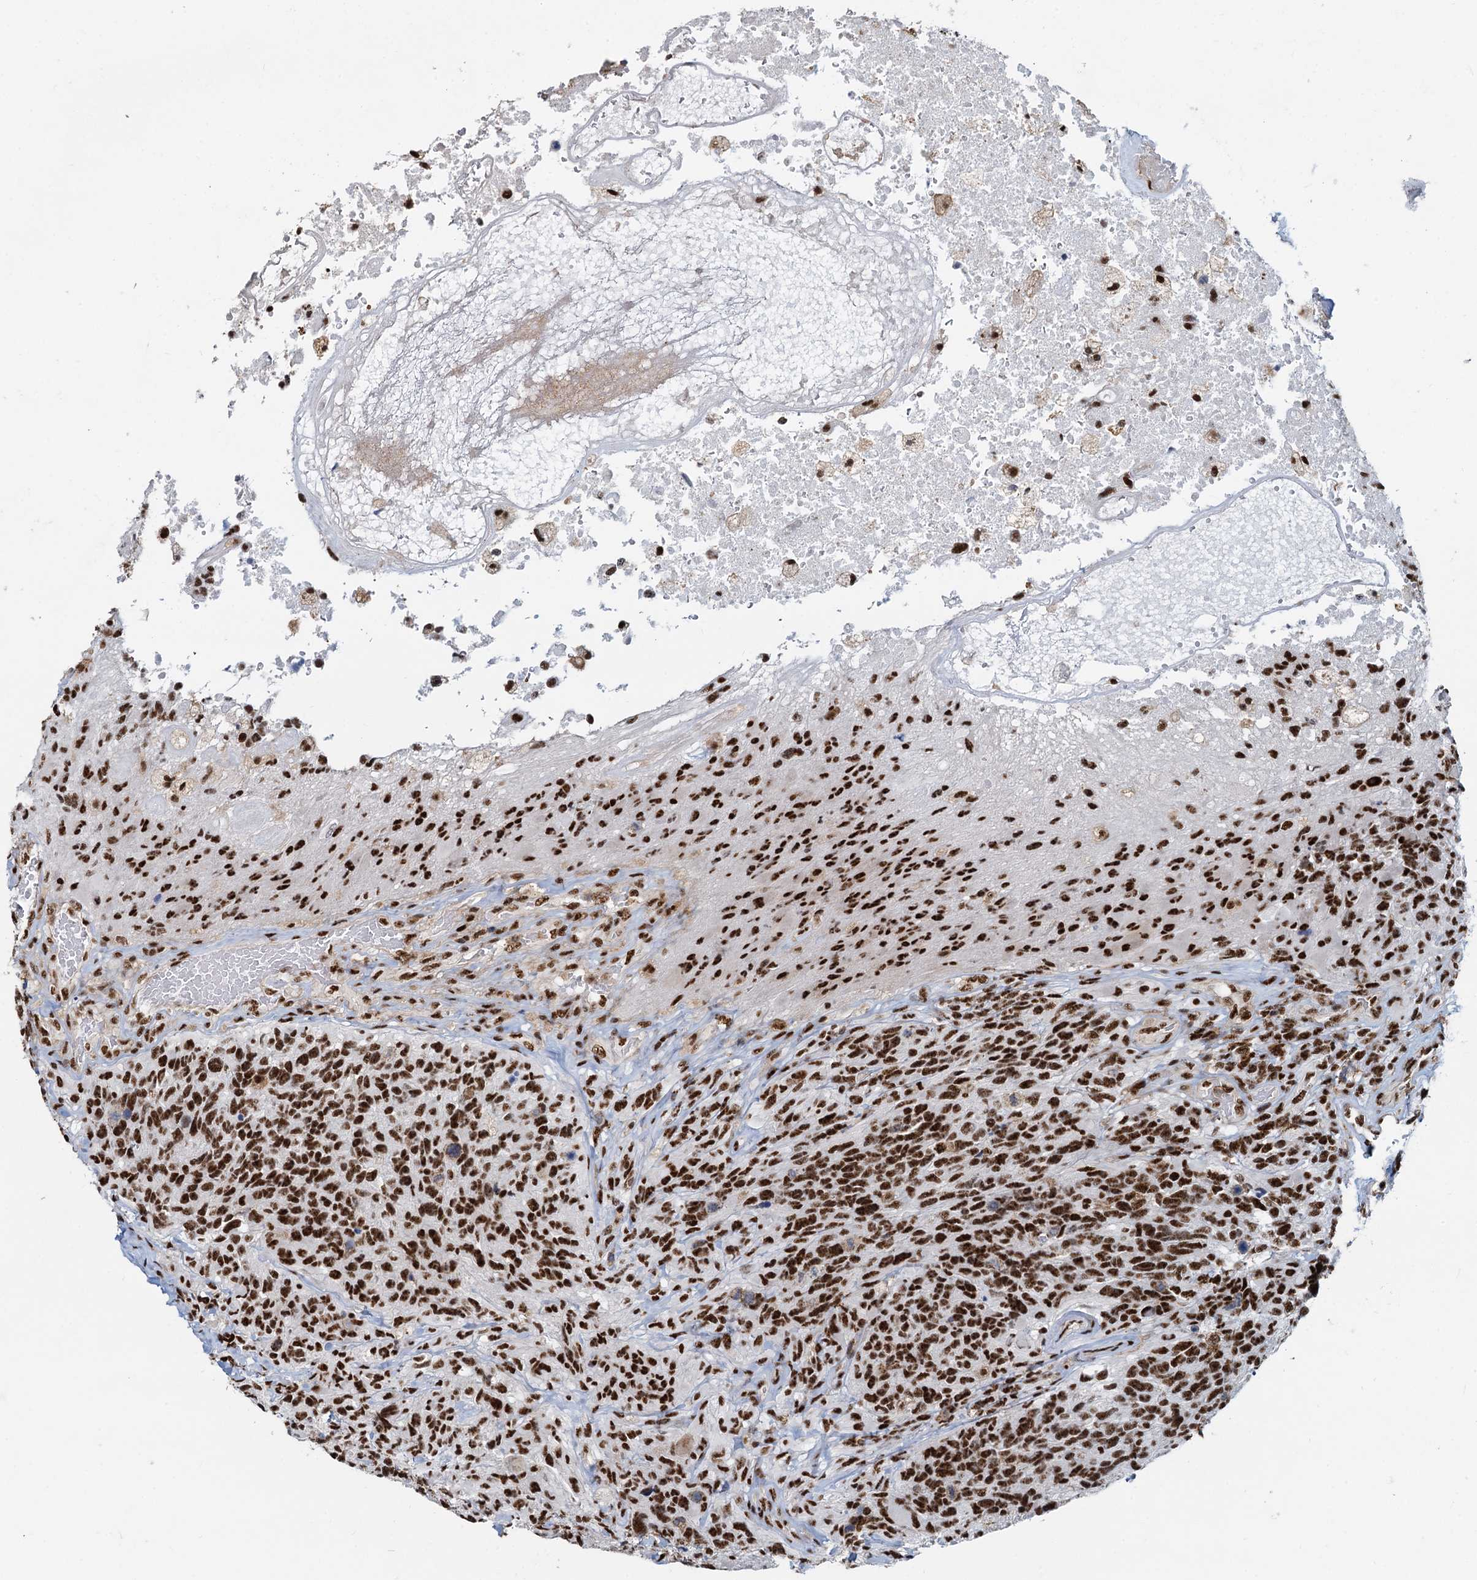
{"staining": {"intensity": "strong", "quantity": ">75%", "location": "nuclear"}, "tissue": "glioma", "cell_type": "Tumor cells", "image_type": "cancer", "snomed": [{"axis": "morphology", "description": "Glioma, malignant, High grade"}, {"axis": "topography", "description": "Brain"}], "caption": "DAB (3,3'-diaminobenzidine) immunohistochemical staining of human glioma displays strong nuclear protein expression in approximately >75% of tumor cells.", "gene": "RBM26", "patient": {"sex": "male", "age": 76}}